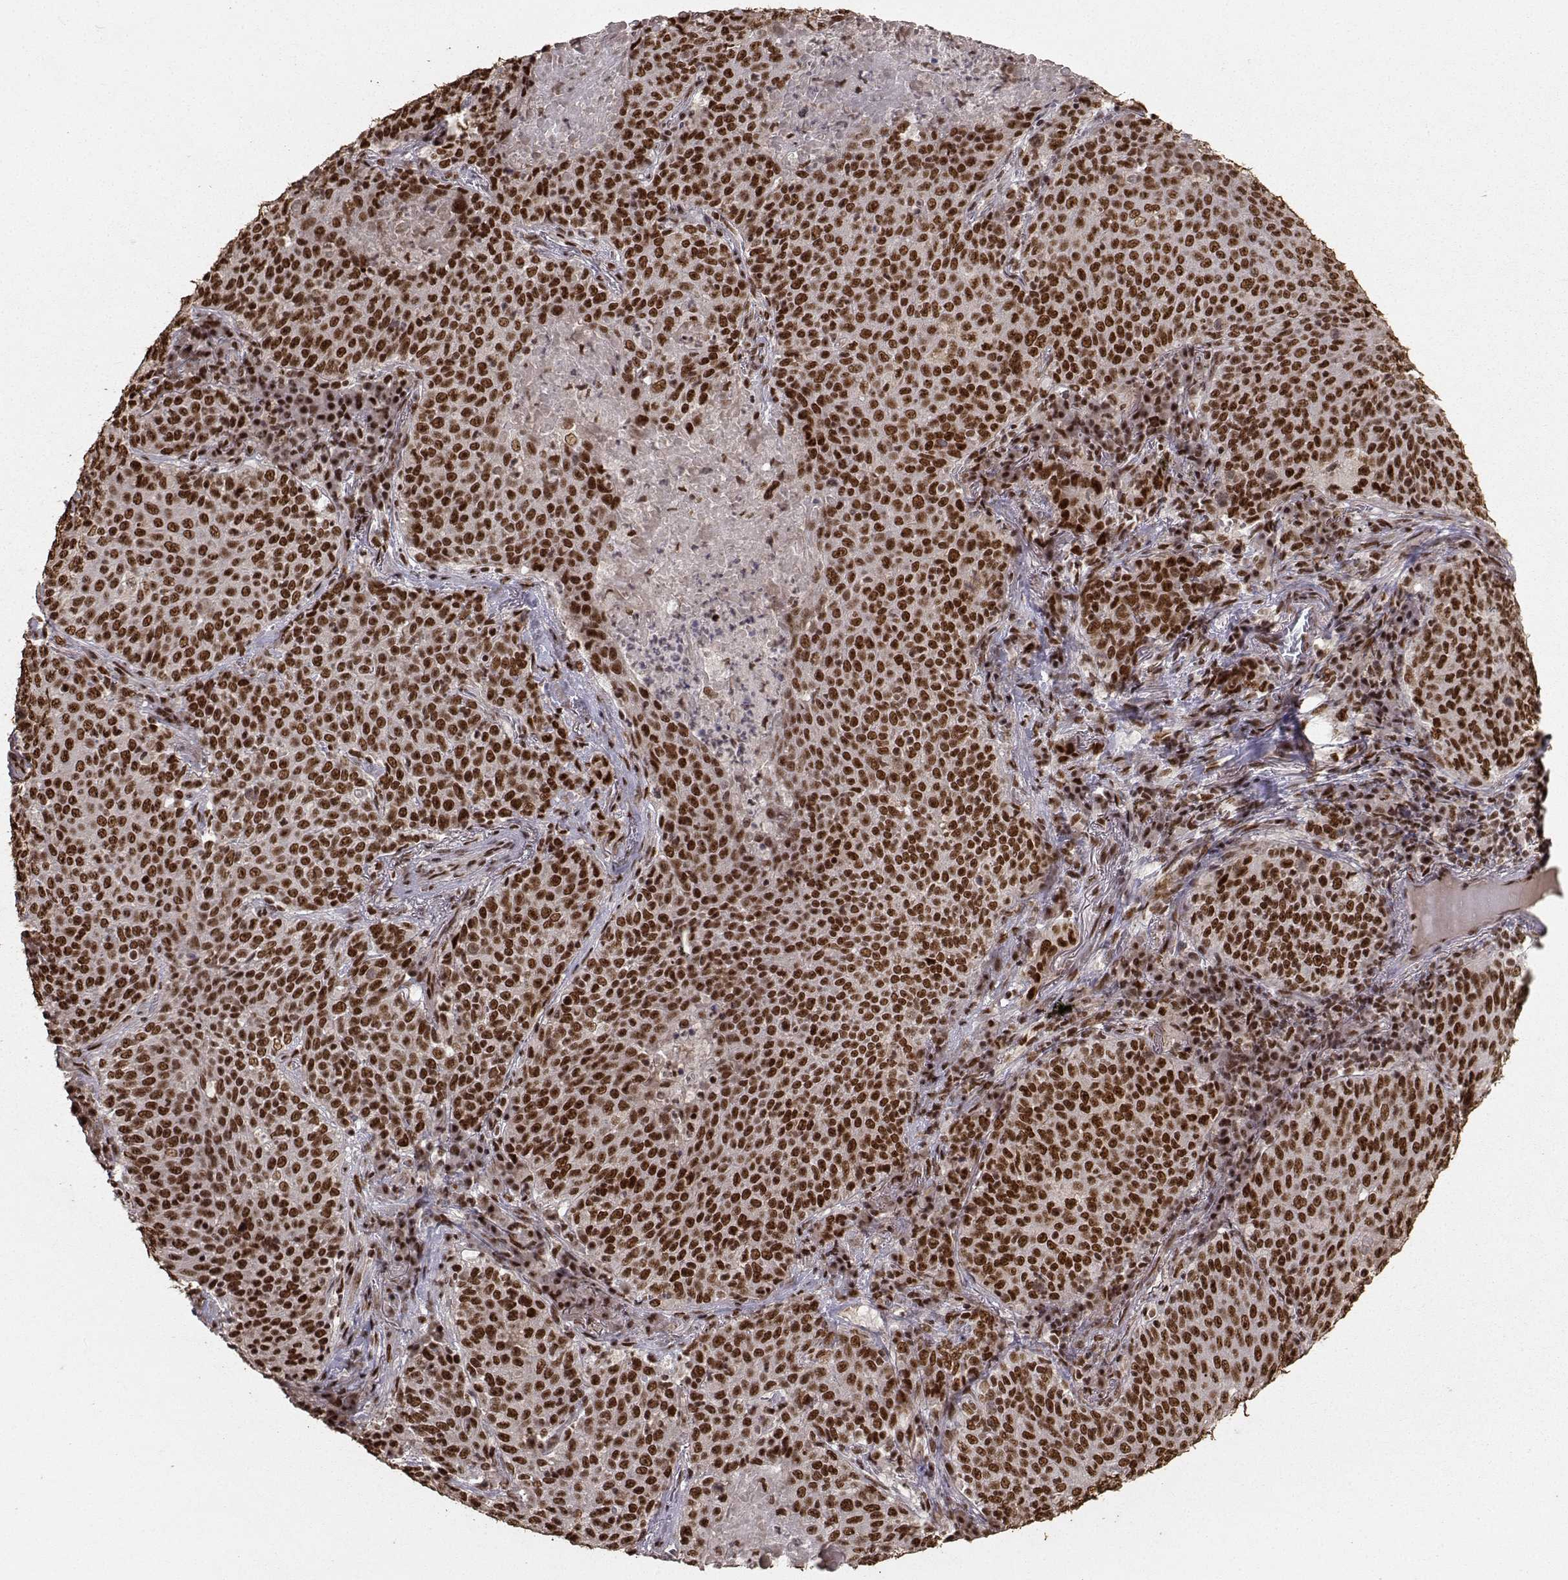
{"staining": {"intensity": "strong", "quantity": ">75%", "location": "nuclear"}, "tissue": "lung cancer", "cell_type": "Tumor cells", "image_type": "cancer", "snomed": [{"axis": "morphology", "description": "Squamous cell carcinoma, NOS"}, {"axis": "topography", "description": "Lung"}], "caption": "A micrograph of human lung squamous cell carcinoma stained for a protein reveals strong nuclear brown staining in tumor cells. Ihc stains the protein of interest in brown and the nuclei are stained blue.", "gene": "SF1", "patient": {"sex": "male", "age": 82}}